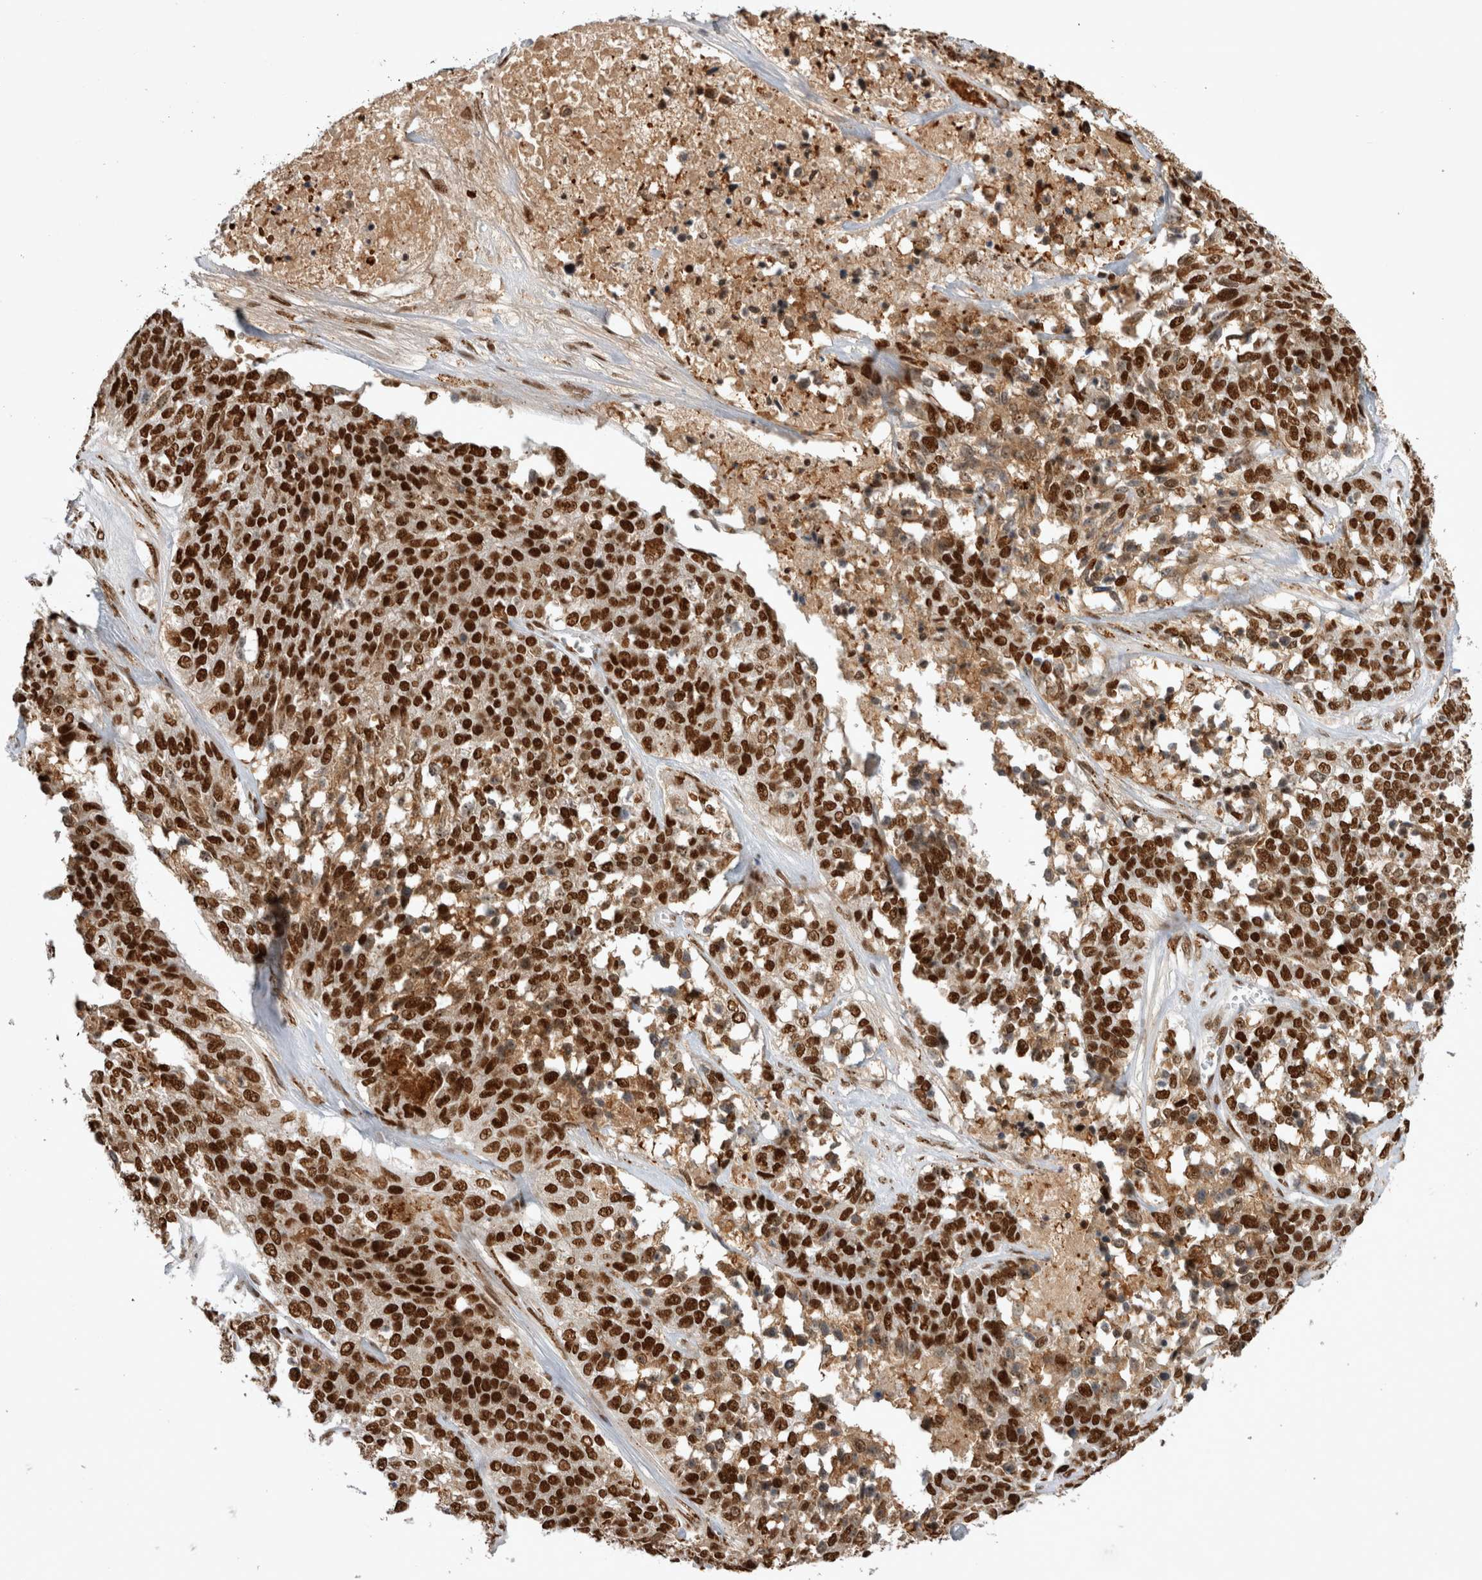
{"staining": {"intensity": "strong", "quantity": ">75%", "location": "nuclear"}, "tissue": "ovarian cancer", "cell_type": "Tumor cells", "image_type": "cancer", "snomed": [{"axis": "morphology", "description": "Cystadenocarcinoma, serous, NOS"}, {"axis": "topography", "description": "Ovary"}], "caption": "Immunohistochemical staining of human serous cystadenocarcinoma (ovarian) shows high levels of strong nuclear positivity in about >75% of tumor cells. The staining was performed using DAB, with brown indicating positive protein expression. Nuclei are stained blue with hematoxylin.", "gene": "EYA2", "patient": {"sex": "female", "age": 44}}